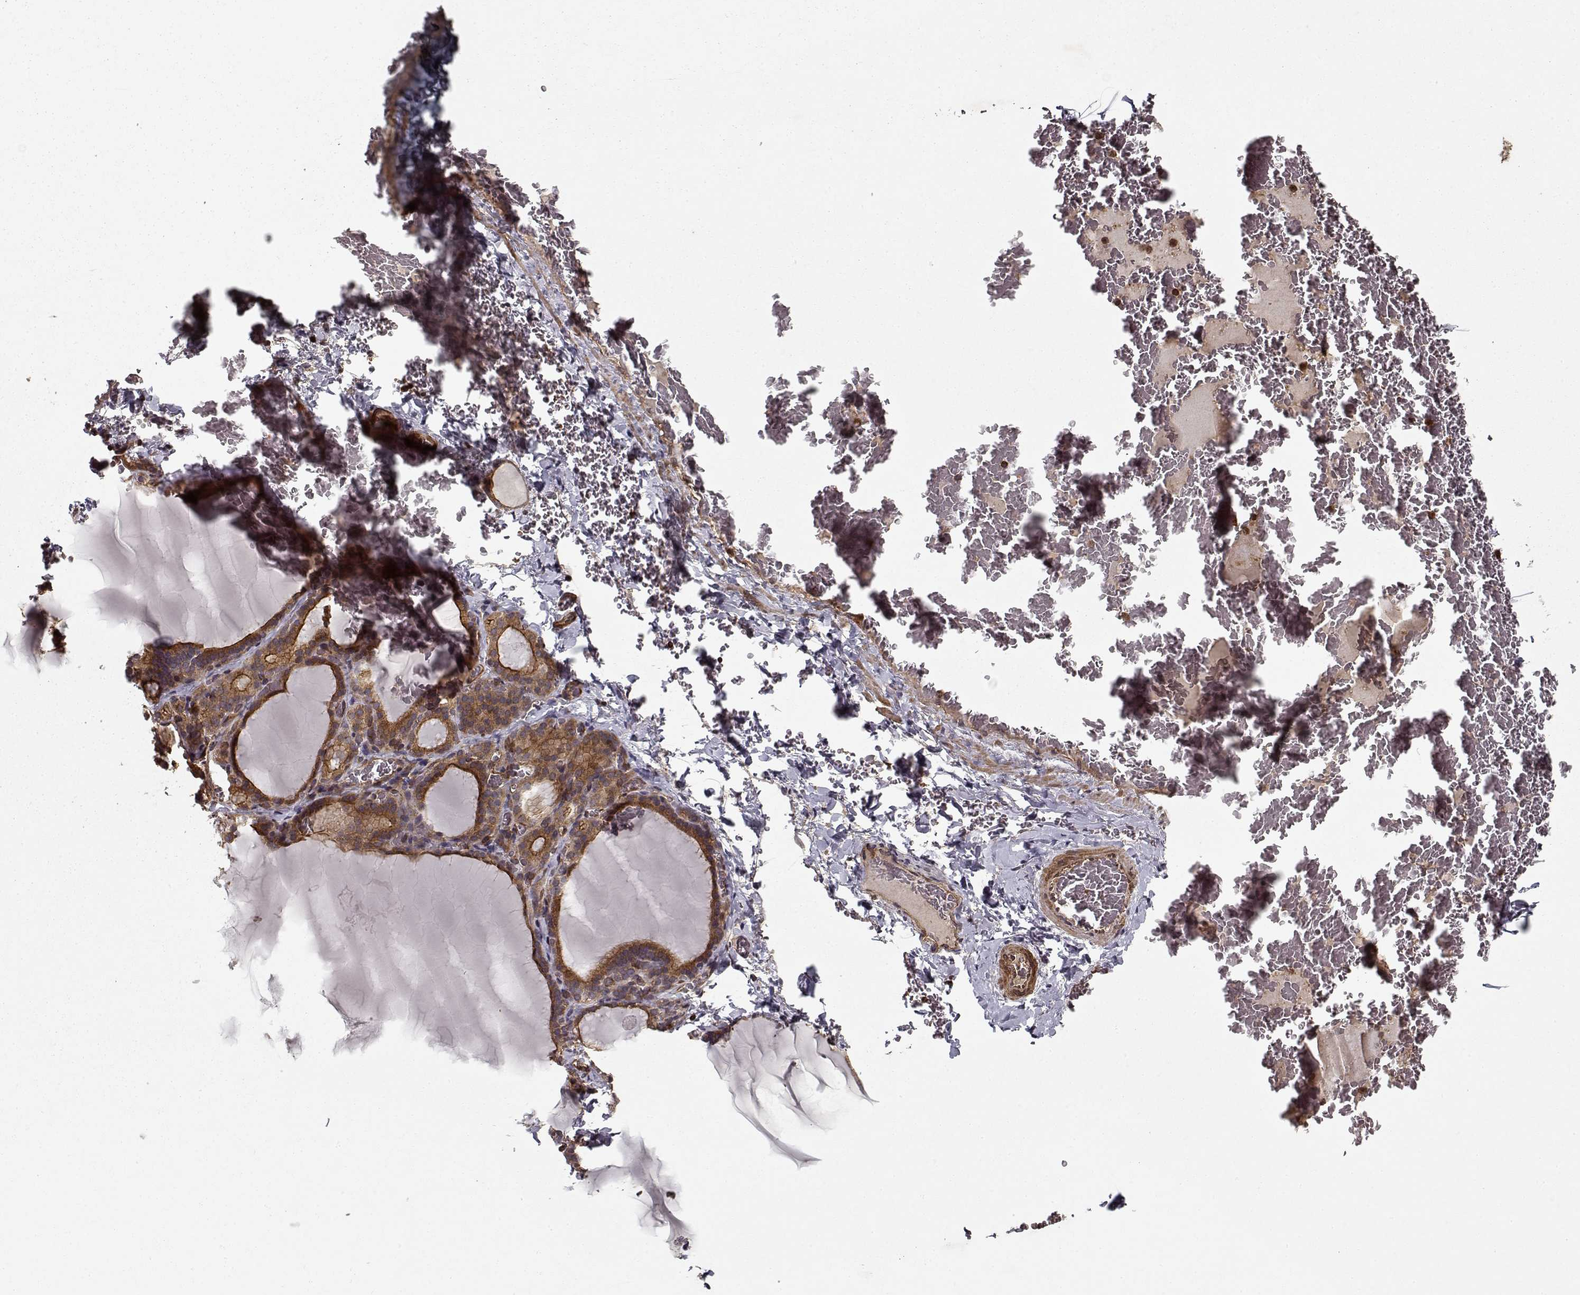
{"staining": {"intensity": "strong", "quantity": ">75%", "location": "cytoplasmic/membranous"}, "tissue": "thyroid gland", "cell_type": "Glandular cells", "image_type": "normal", "snomed": [{"axis": "morphology", "description": "Normal tissue, NOS"}, {"axis": "morphology", "description": "Hyperplasia, NOS"}, {"axis": "topography", "description": "Thyroid gland"}], "caption": "The micrograph displays a brown stain indicating the presence of a protein in the cytoplasmic/membranous of glandular cells in thyroid gland.", "gene": "PPP1R12A", "patient": {"sex": "female", "age": 27}}